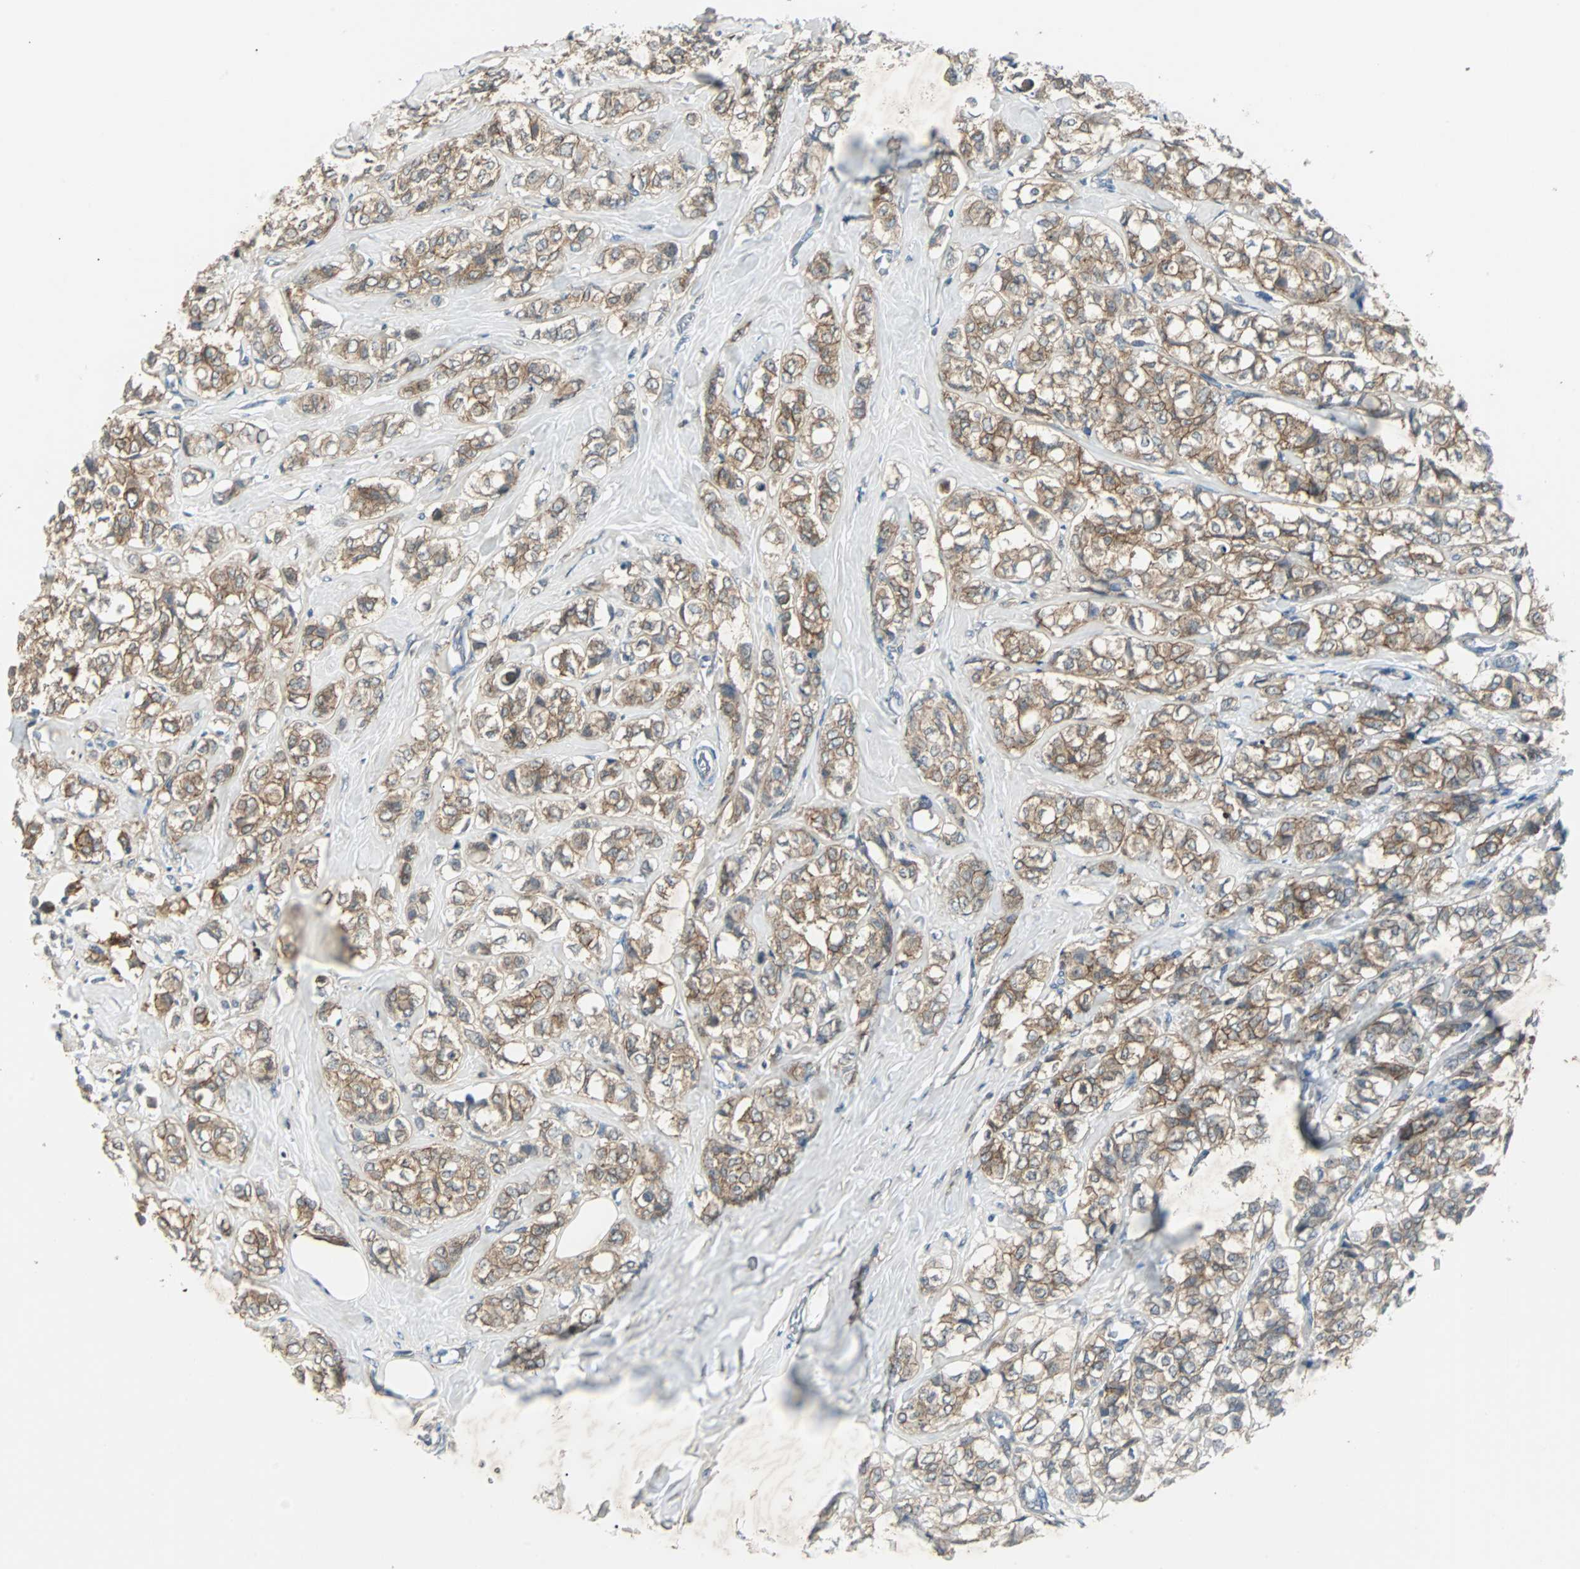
{"staining": {"intensity": "moderate", "quantity": ">75%", "location": "cytoplasmic/membranous"}, "tissue": "breast cancer", "cell_type": "Tumor cells", "image_type": "cancer", "snomed": [{"axis": "morphology", "description": "Lobular carcinoma"}, {"axis": "topography", "description": "Breast"}], "caption": "Immunohistochemistry (IHC) (DAB (3,3'-diaminobenzidine)) staining of human lobular carcinoma (breast) shows moderate cytoplasmic/membranous protein staining in about >75% of tumor cells.", "gene": "CMC2", "patient": {"sex": "female", "age": 60}}